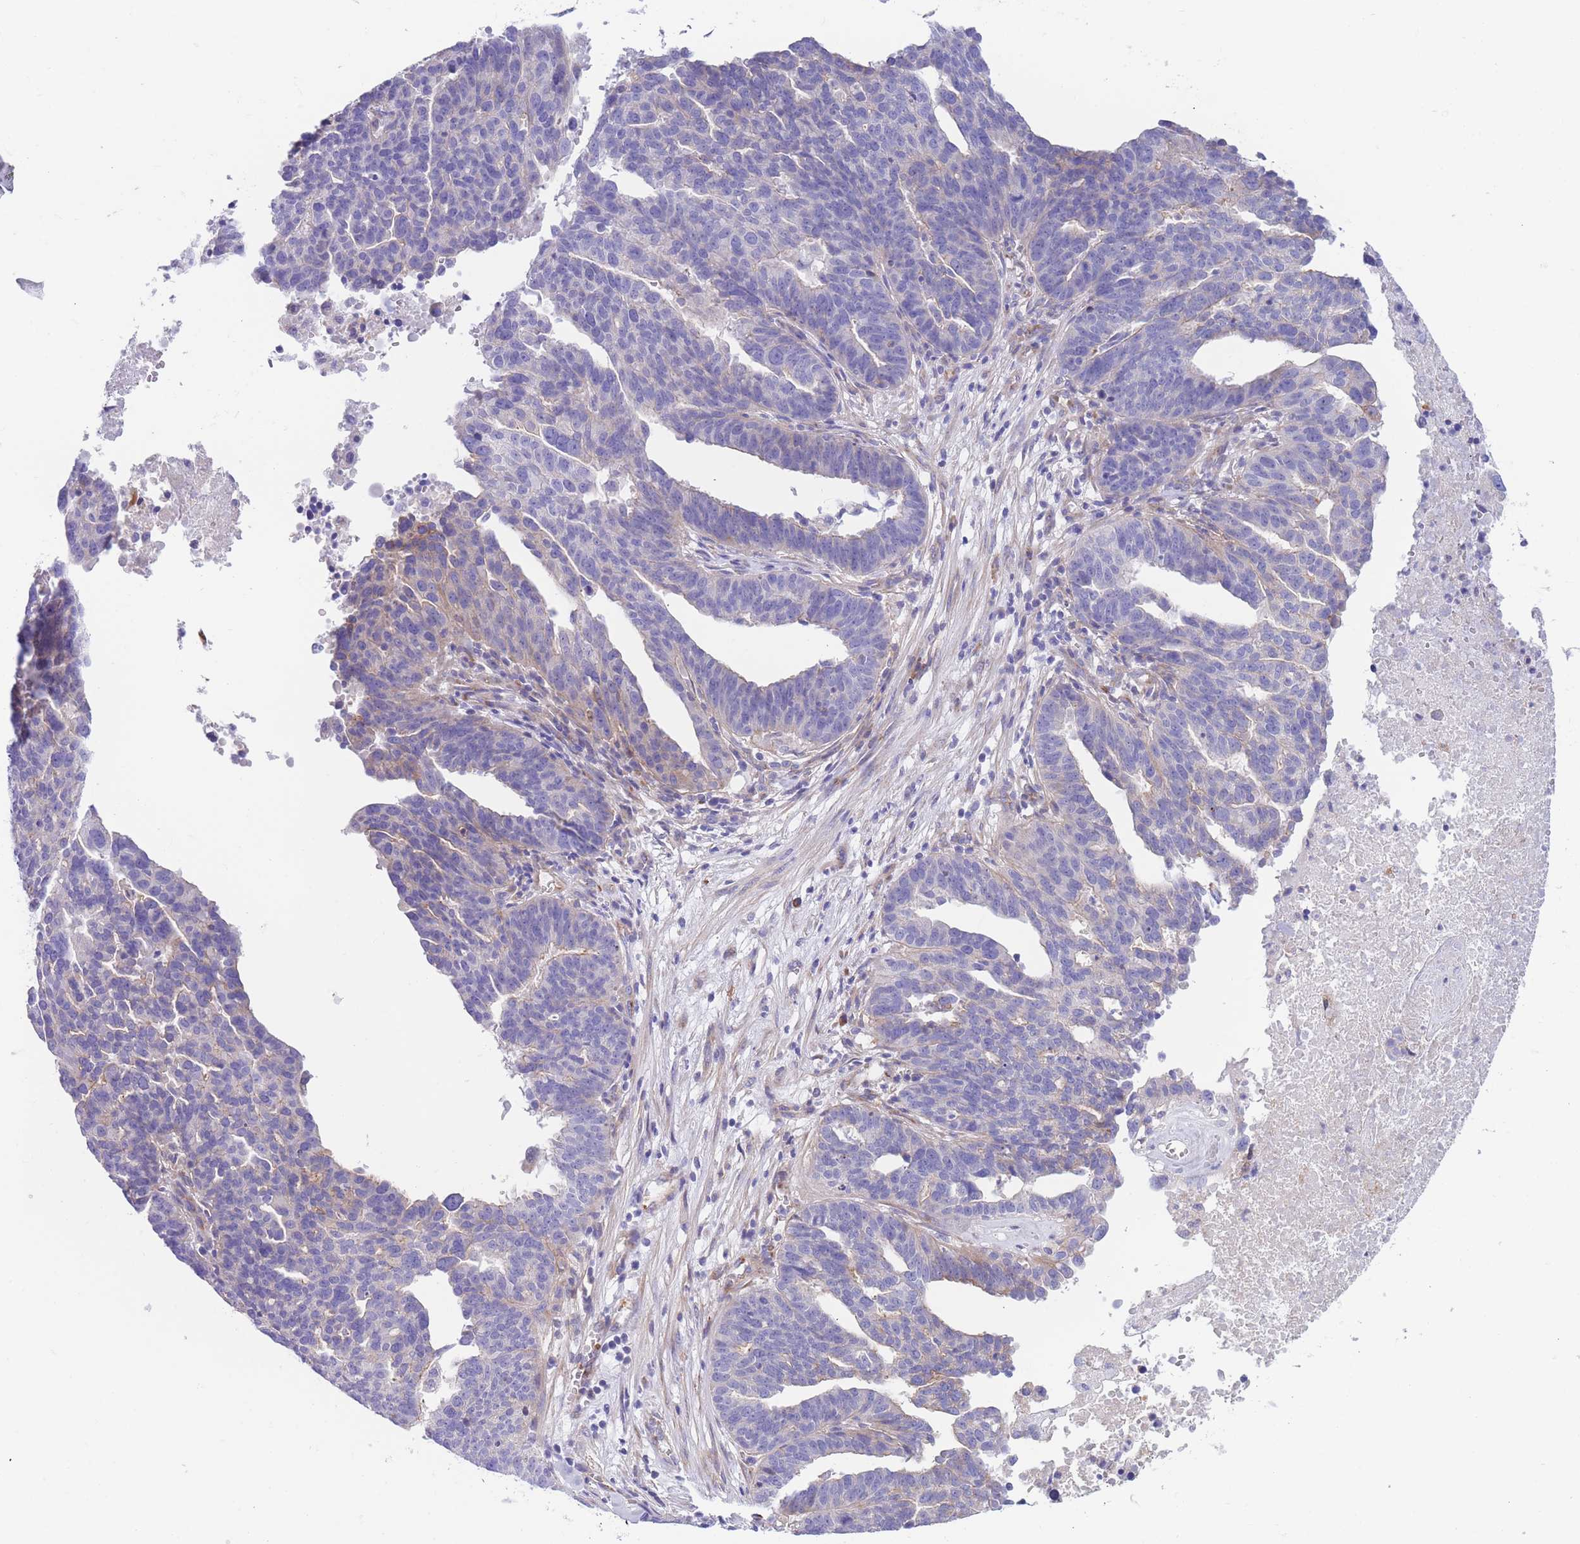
{"staining": {"intensity": "negative", "quantity": "none", "location": "none"}, "tissue": "ovarian cancer", "cell_type": "Tumor cells", "image_type": "cancer", "snomed": [{"axis": "morphology", "description": "Cystadenocarcinoma, serous, NOS"}, {"axis": "topography", "description": "Ovary"}], "caption": "Ovarian cancer (serous cystadenocarcinoma) stained for a protein using IHC exhibits no expression tumor cells.", "gene": "DET1", "patient": {"sex": "female", "age": 59}}